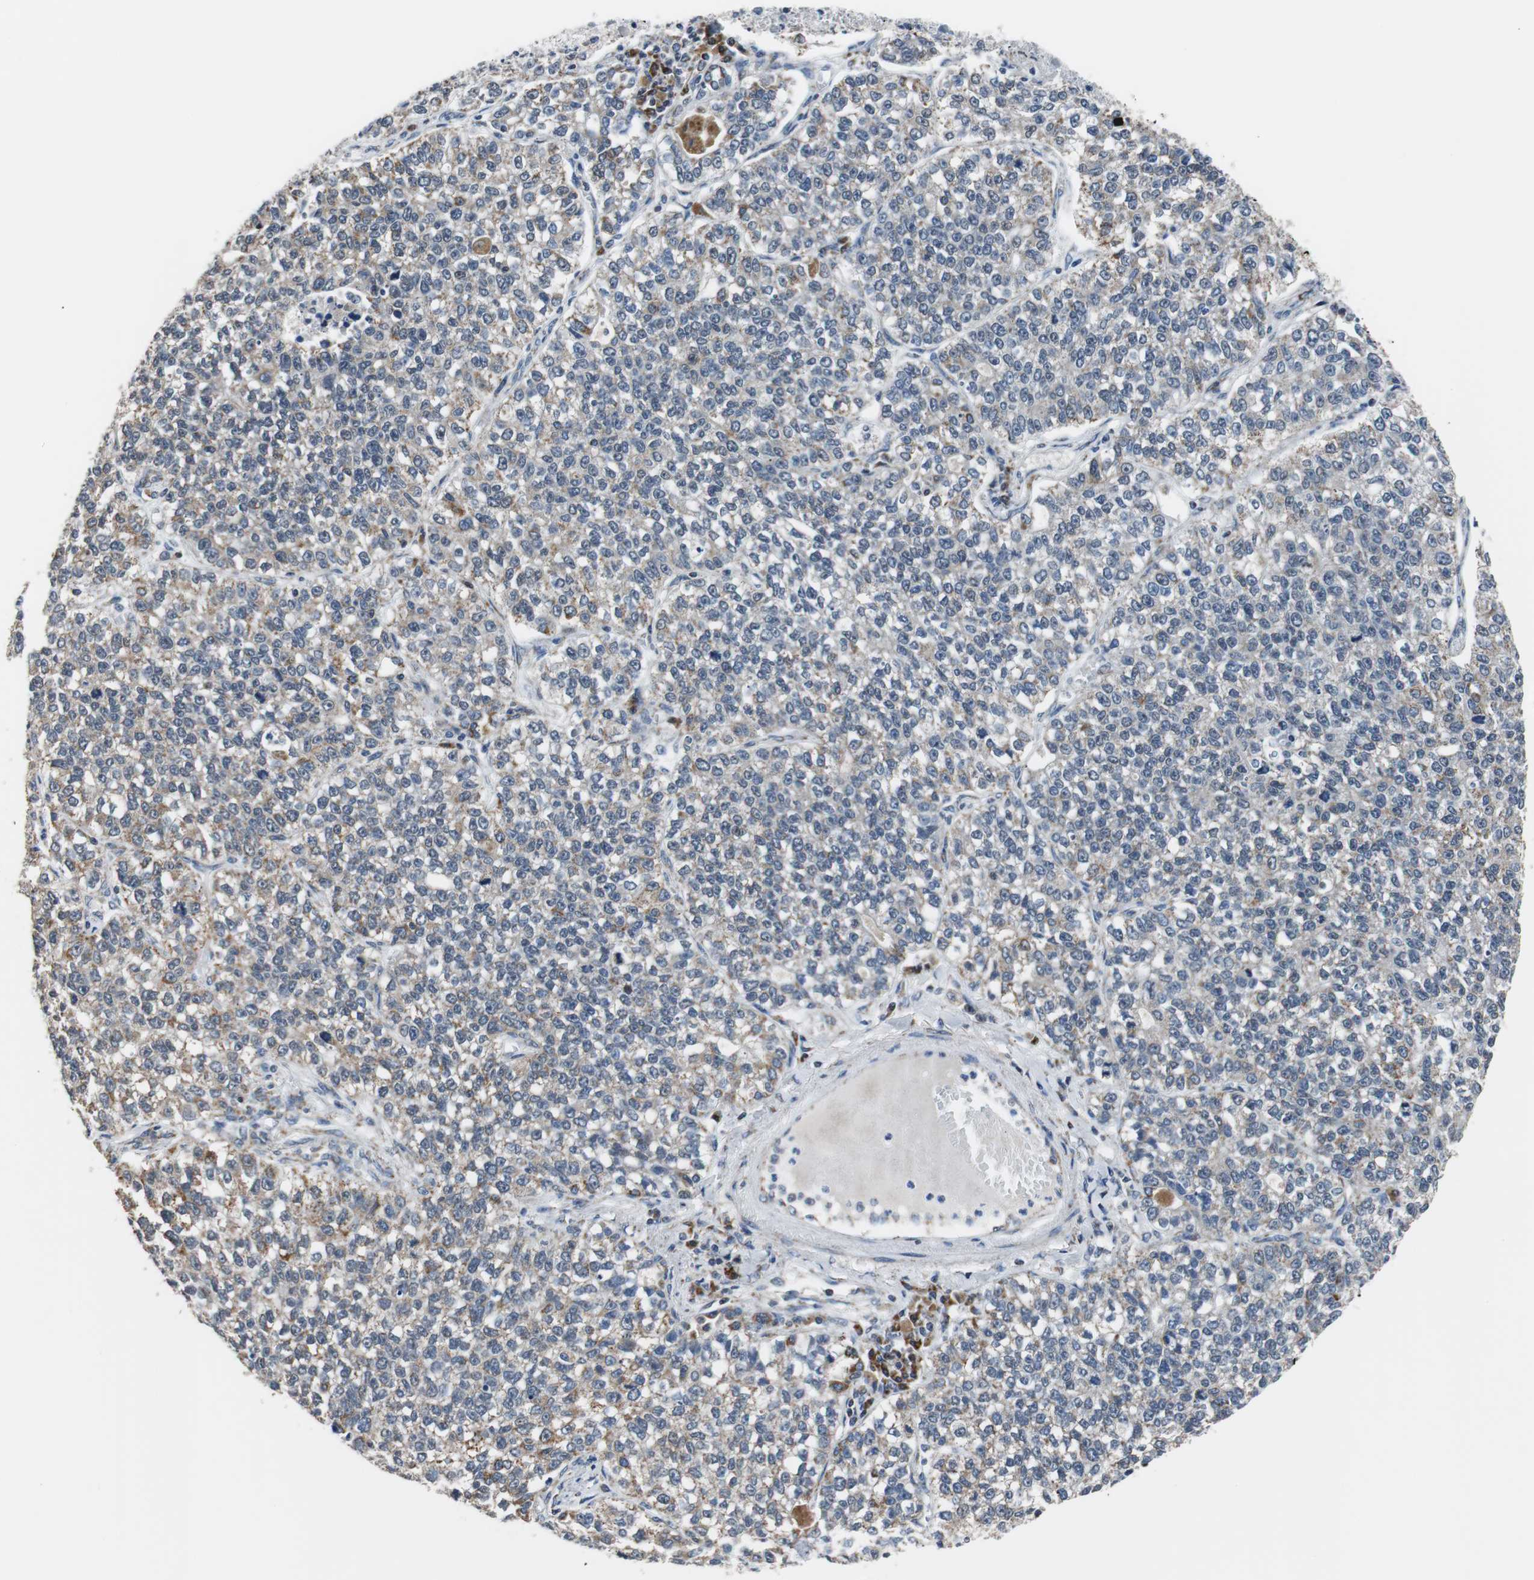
{"staining": {"intensity": "weak", "quantity": "25%-75%", "location": "cytoplasmic/membranous"}, "tissue": "lung cancer", "cell_type": "Tumor cells", "image_type": "cancer", "snomed": [{"axis": "morphology", "description": "Adenocarcinoma, NOS"}, {"axis": "topography", "description": "Lung"}], "caption": "Immunohistochemistry (DAB (3,3'-diaminobenzidine)) staining of human lung adenocarcinoma reveals weak cytoplasmic/membranous protein expression in about 25%-75% of tumor cells.", "gene": "PITRM1", "patient": {"sex": "male", "age": 49}}